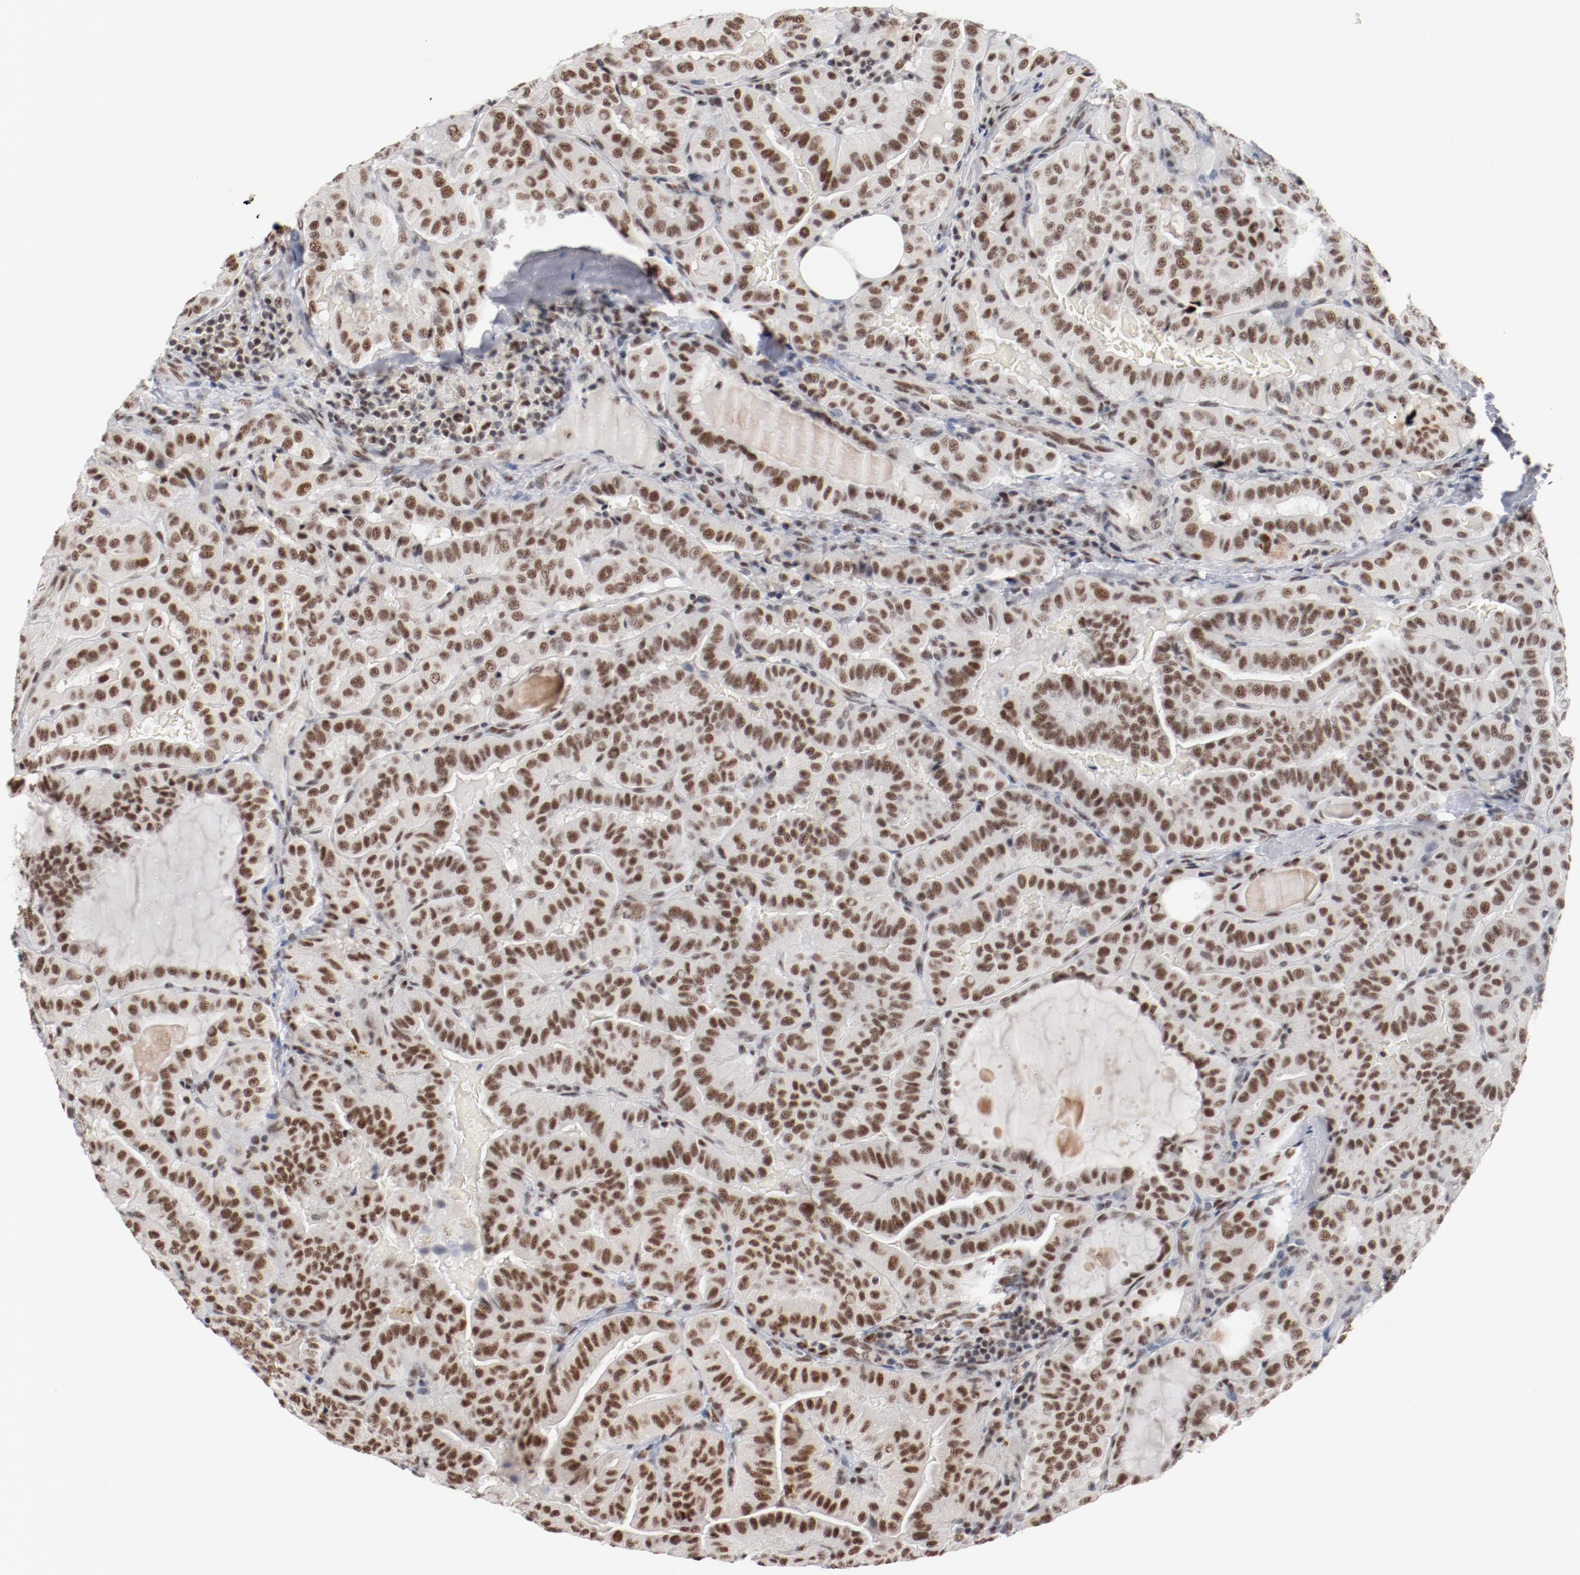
{"staining": {"intensity": "moderate", "quantity": ">75%", "location": "nuclear"}, "tissue": "thyroid cancer", "cell_type": "Tumor cells", "image_type": "cancer", "snomed": [{"axis": "morphology", "description": "Papillary adenocarcinoma, NOS"}, {"axis": "topography", "description": "Thyroid gland"}], "caption": "Moderate nuclear protein positivity is present in approximately >75% of tumor cells in thyroid cancer.", "gene": "BUB3", "patient": {"sex": "male", "age": 77}}